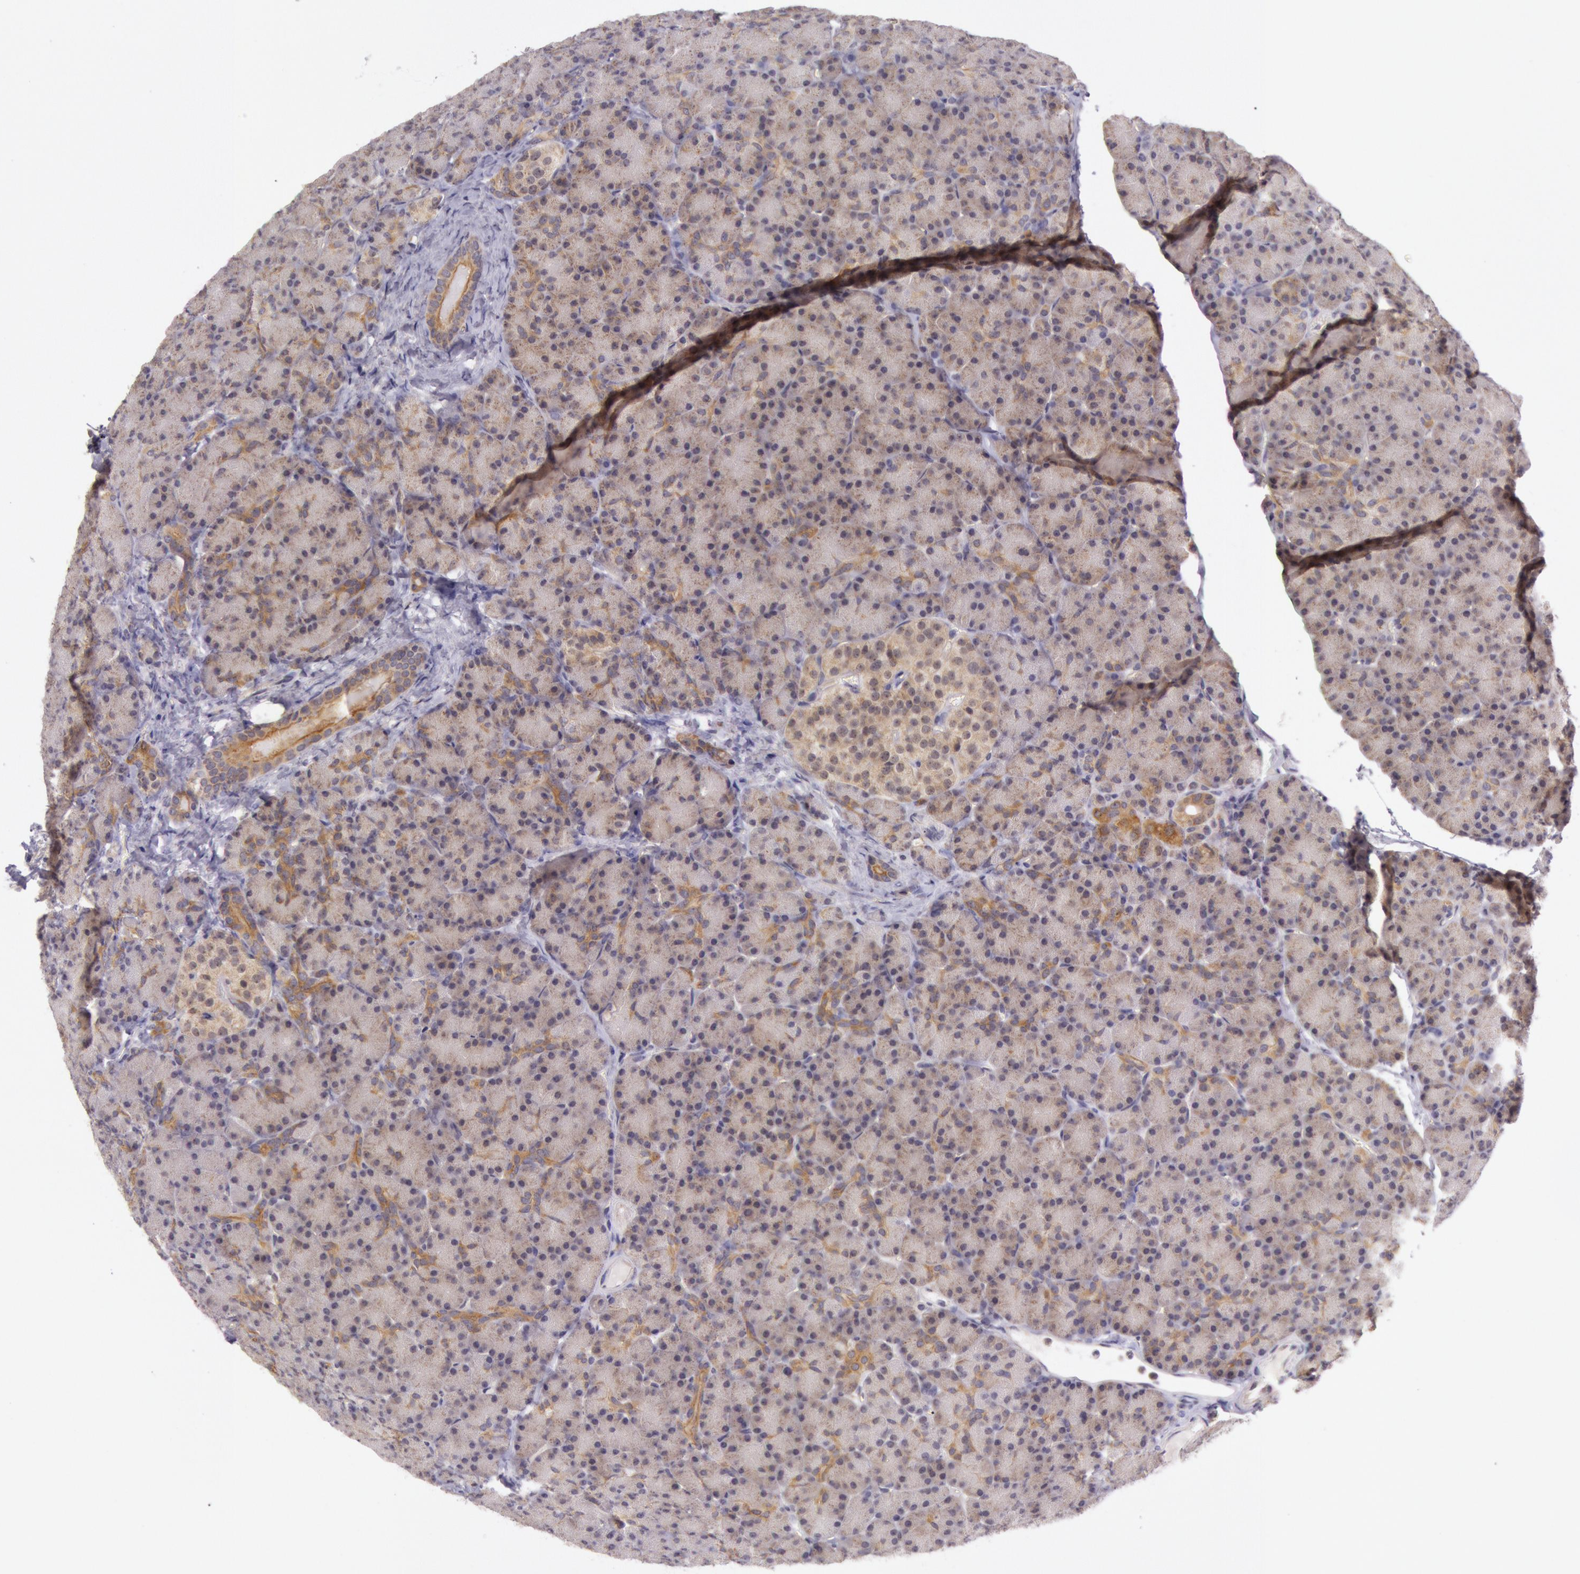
{"staining": {"intensity": "moderate", "quantity": "25%-75%", "location": "cytoplasmic/membranous"}, "tissue": "pancreas", "cell_type": "Exocrine glandular cells", "image_type": "normal", "snomed": [{"axis": "morphology", "description": "Normal tissue, NOS"}, {"axis": "topography", "description": "Pancreas"}], "caption": "Approximately 25%-75% of exocrine glandular cells in normal pancreas exhibit moderate cytoplasmic/membranous protein expression as visualized by brown immunohistochemical staining.", "gene": "CDK16", "patient": {"sex": "female", "age": 43}}